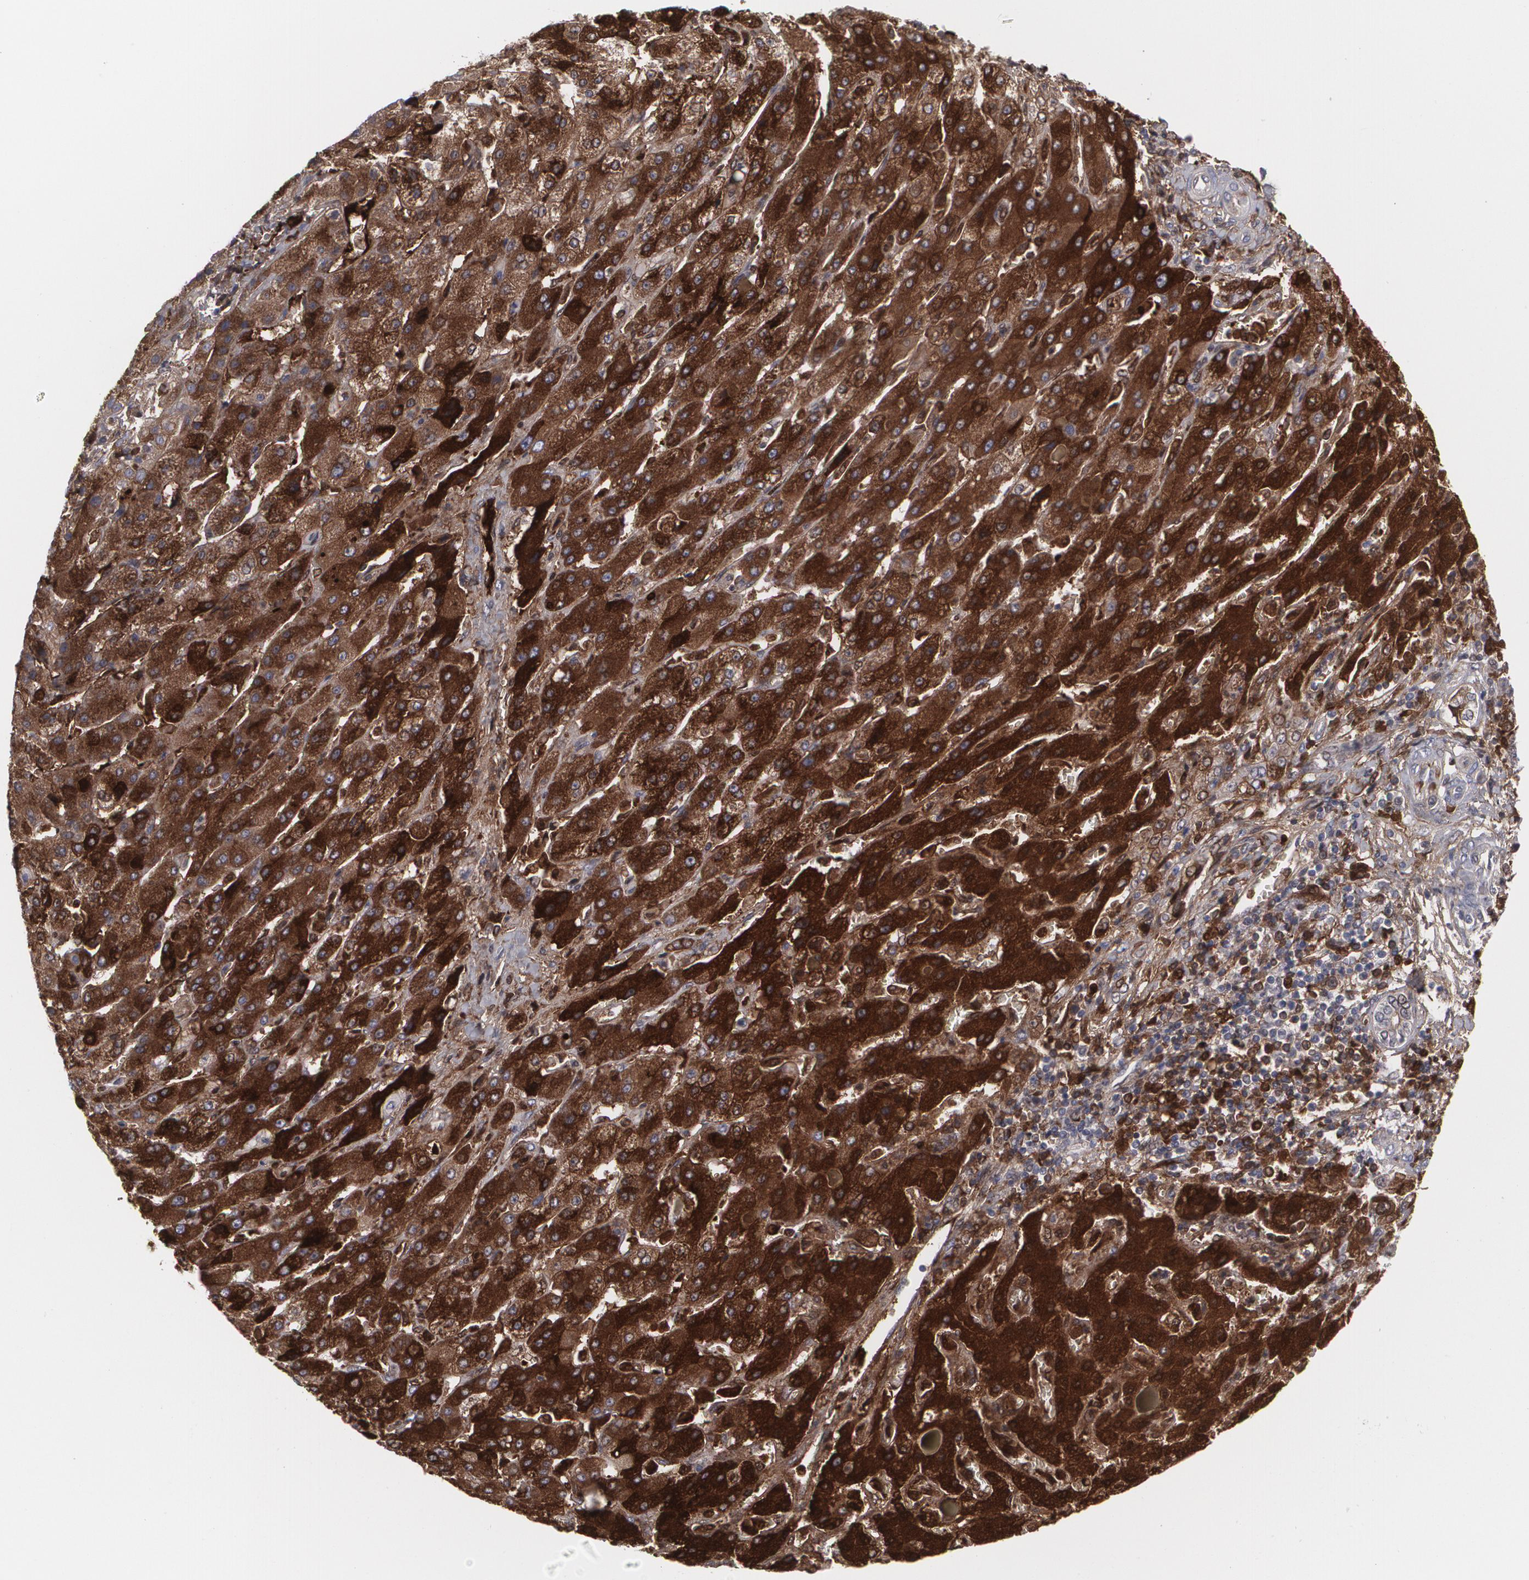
{"staining": {"intensity": "strong", "quantity": ">75%", "location": "cytoplasmic/membranous"}, "tissue": "liver cancer", "cell_type": "Tumor cells", "image_type": "cancer", "snomed": [{"axis": "morphology", "description": "Cholangiocarcinoma"}, {"axis": "topography", "description": "Liver"}], "caption": "Immunohistochemical staining of liver cancer (cholangiocarcinoma) shows high levels of strong cytoplasmic/membranous expression in about >75% of tumor cells. The staining was performed using DAB (3,3'-diaminobenzidine), with brown indicating positive protein expression. Nuclei are stained blue with hematoxylin.", "gene": "LRG1", "patient": {"sex": "female", "age": 52}}